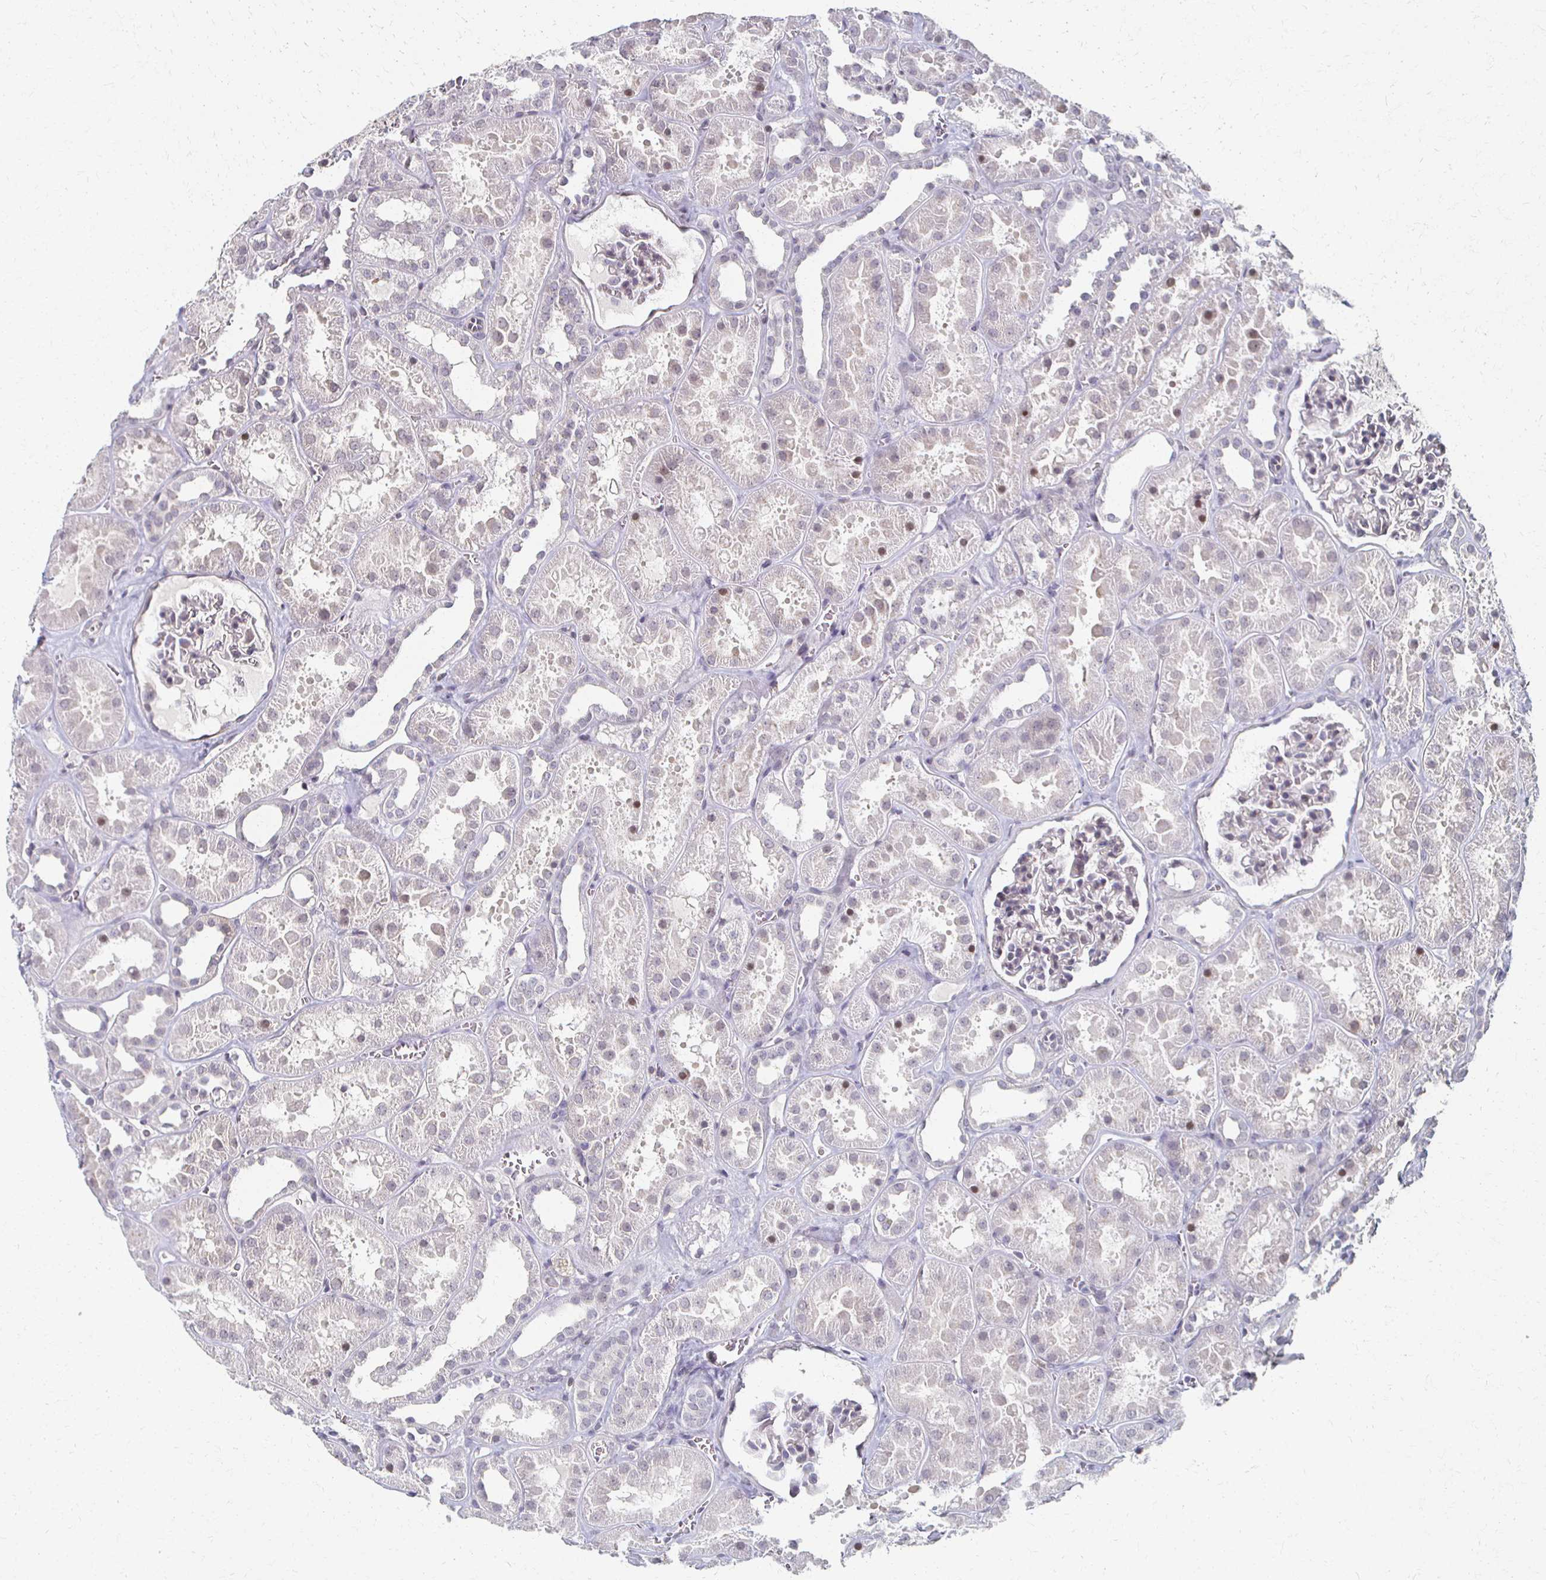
{"staining": {"intensity": "negative", "quantity": "none", "location": "none"}, "tissue": "kidney", "cell_type": "Cells in glomeruli", "image_type": "normal", "snomed": [{"axis": "morphology", "description": "Normal tissue, NOS"}, {"axis": "topography", "description": "Kidney"}], "caption": "Kidney stained for a protein using IHC displays no expression cells in glomeruli.", "gene": "DAB1", "patient": {"sex": "female", "age": 41}}